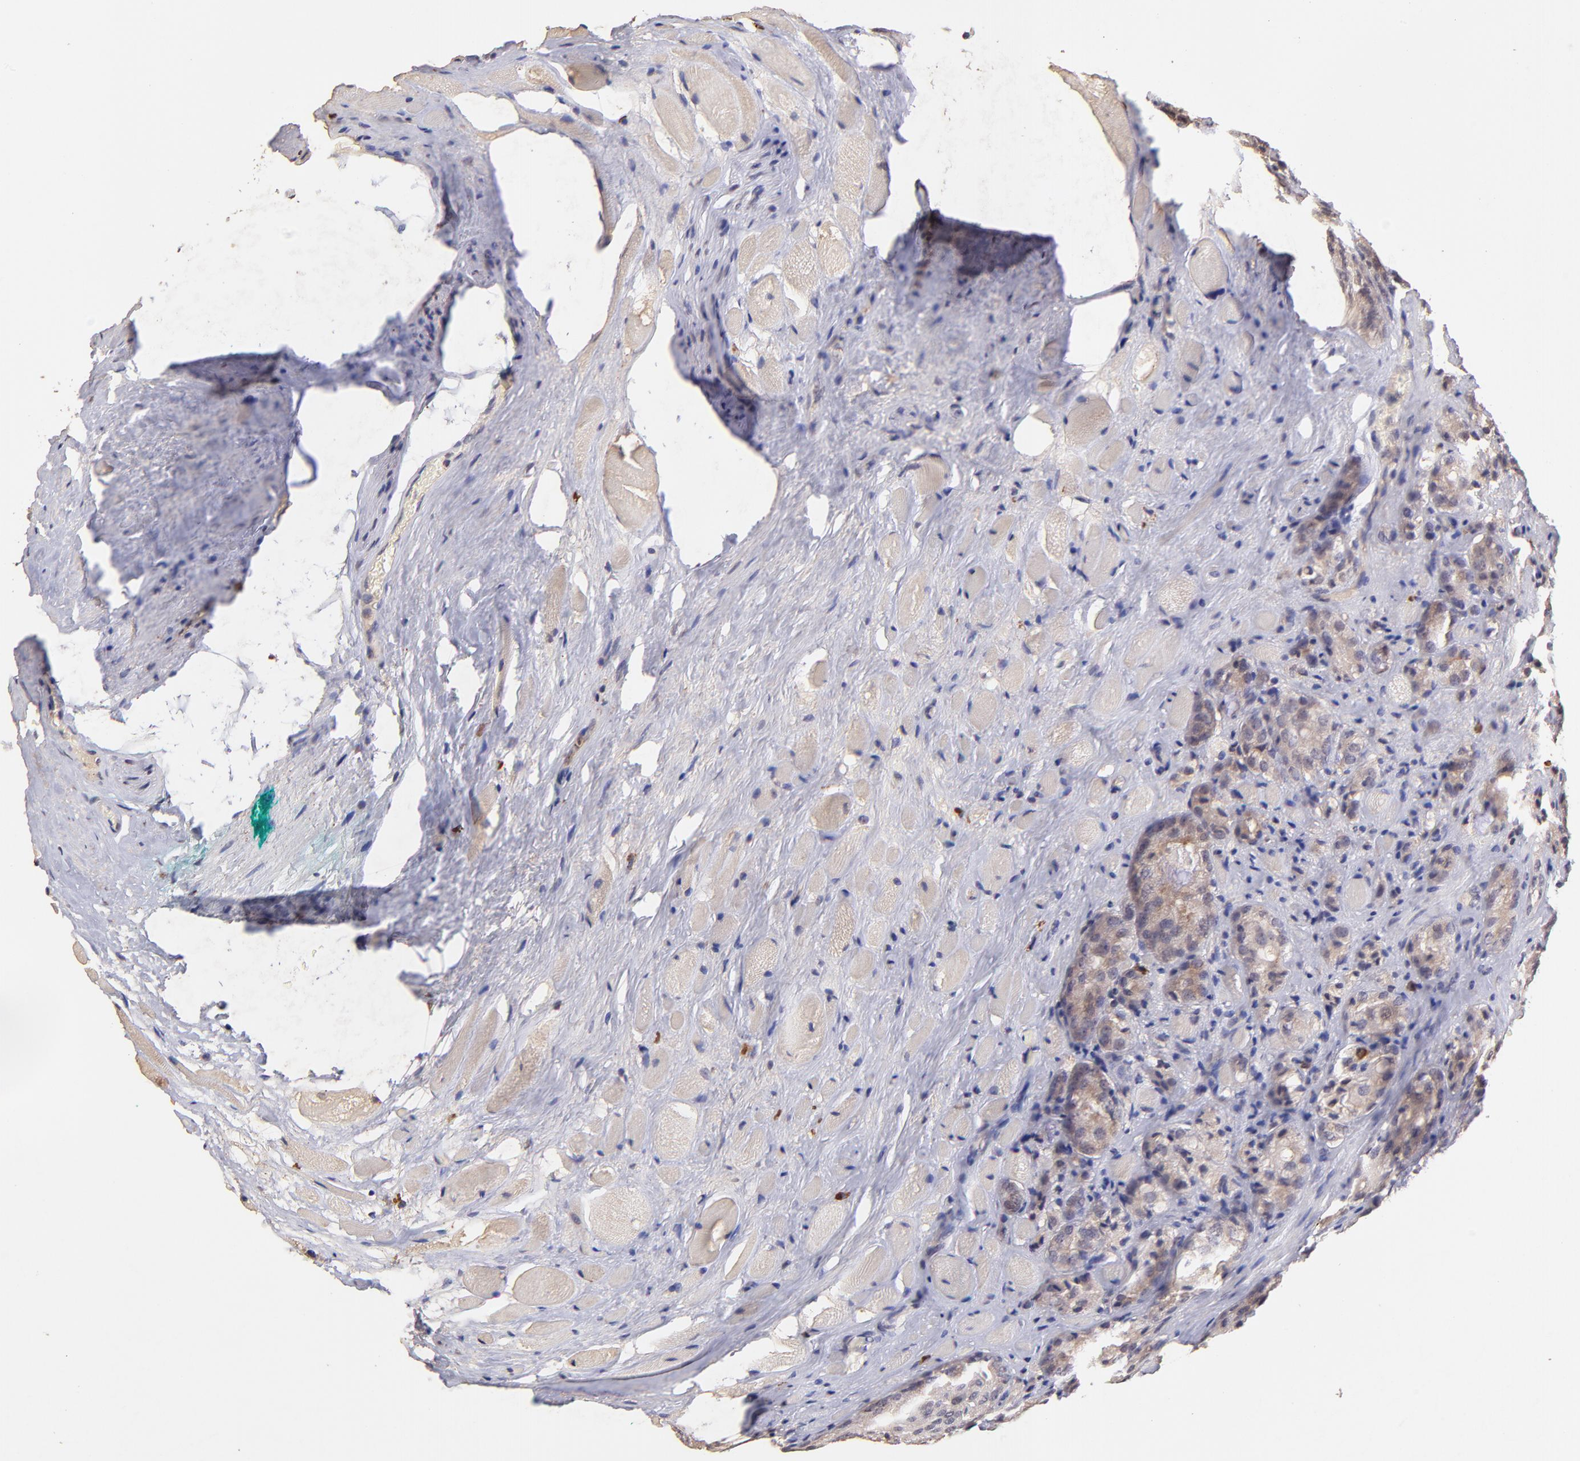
{"staining": {"intensity": "negative", "quantity": "none", "location": "none"}, "tissue": "prostate cancer", "cell_type": "Tumor cells", "image_type": "cancer", "snomed": [{"axis": "morphology", "description": "Adenocarcinoma, Medium grade"}, {"axis": "topography", "description": "Prostate"}], "caption": "An immunohistochemistry photomicrograph of prostate cancer (adenocarcinoma (medium-grade)) is shown. There is no staining in tumor cells of prostate cancer (adenocarcinoma (medium-grade)).", "gene": "RNASEL", "patient": {"sex": "male", "age": 60}}